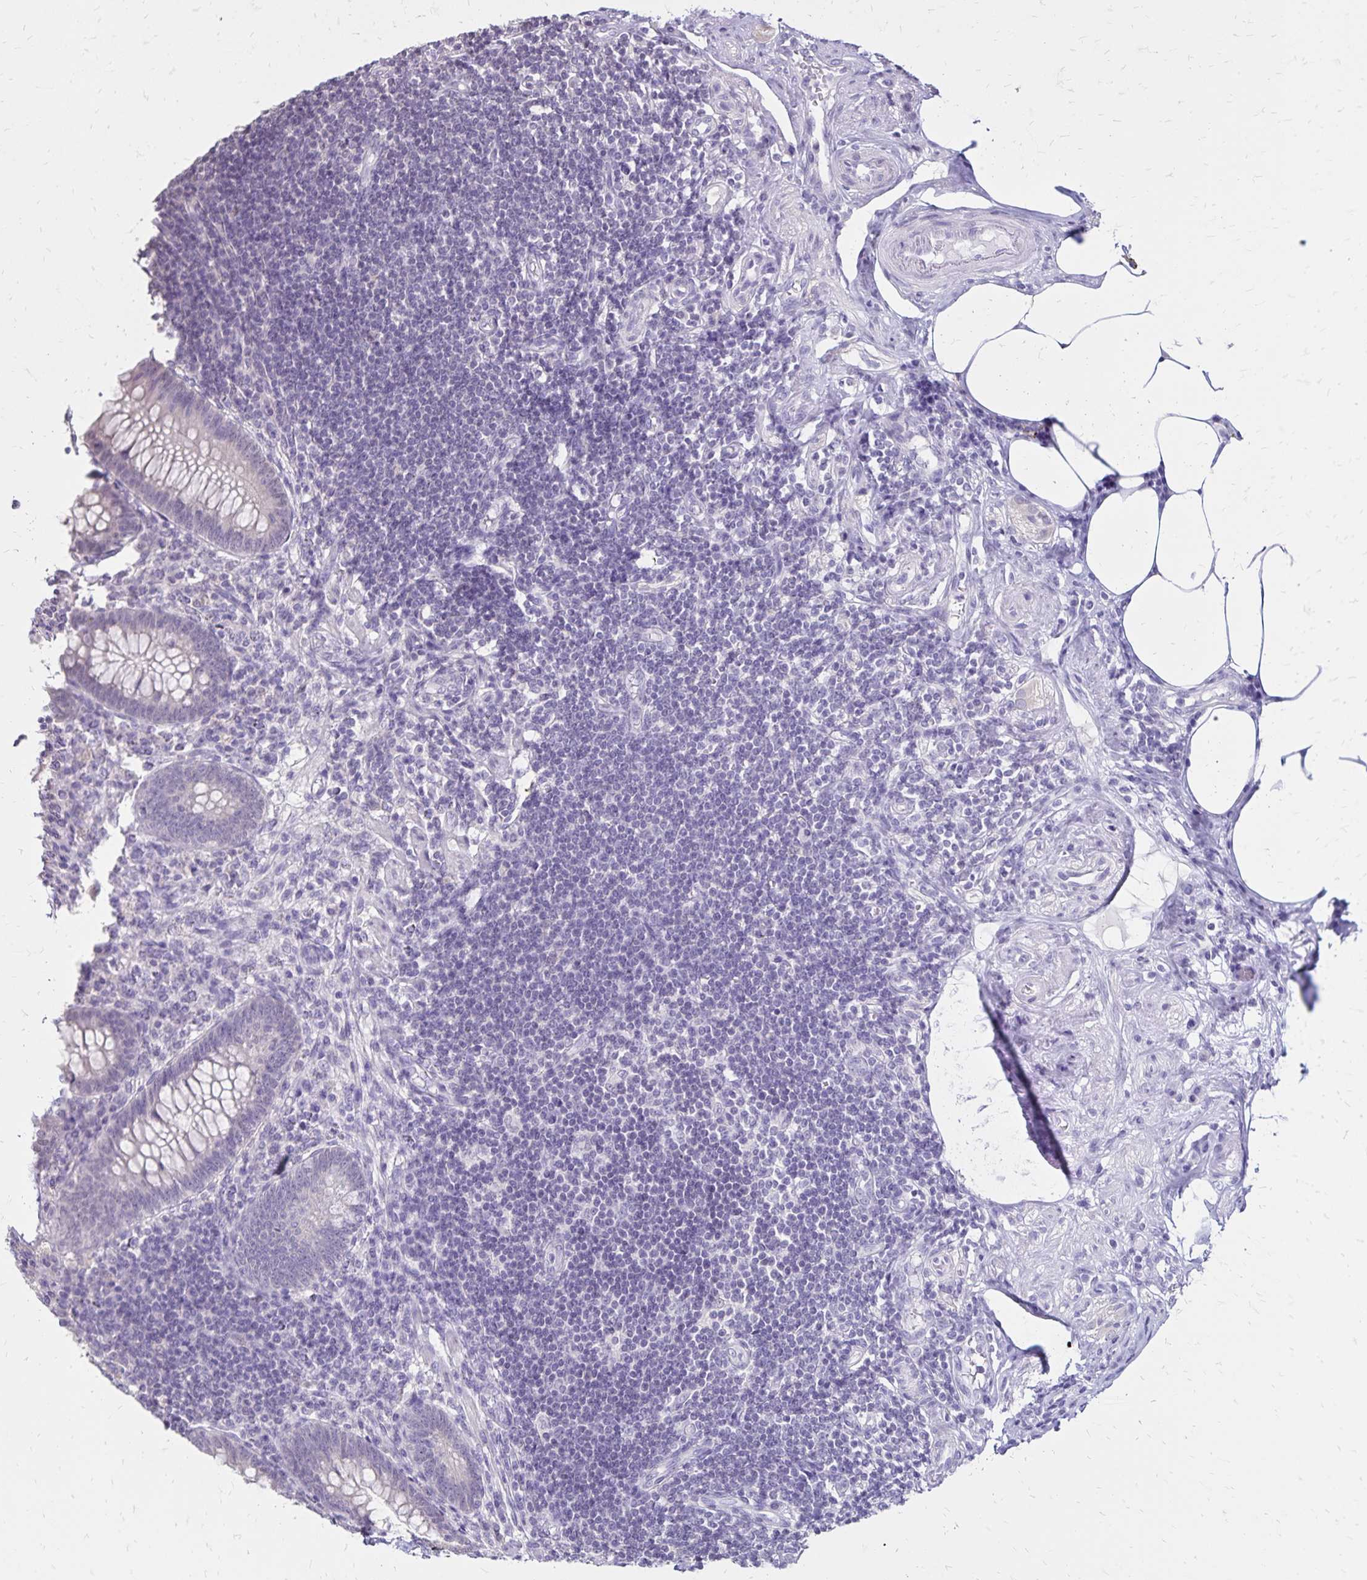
{"staining": {"intensity": "negative", "quantity": "none", "location": "none"}, "tissue": "appendix", "cell_type": "Glandular cells", "image_type": "normal", "snomed": [{"axis": "morphology", "description": "Normal tissue, NOS"}, {"axis": "topography", "description": "Appendix"}], "caption": "This photomicrograph is of benign appendix stained with IHC to label a protein in brown with the nuclei are counter-stained blue. There is no positivity in glandular cells.", "gene": "SH3GL3", "patient": {"sex": "female", "age": 57}}